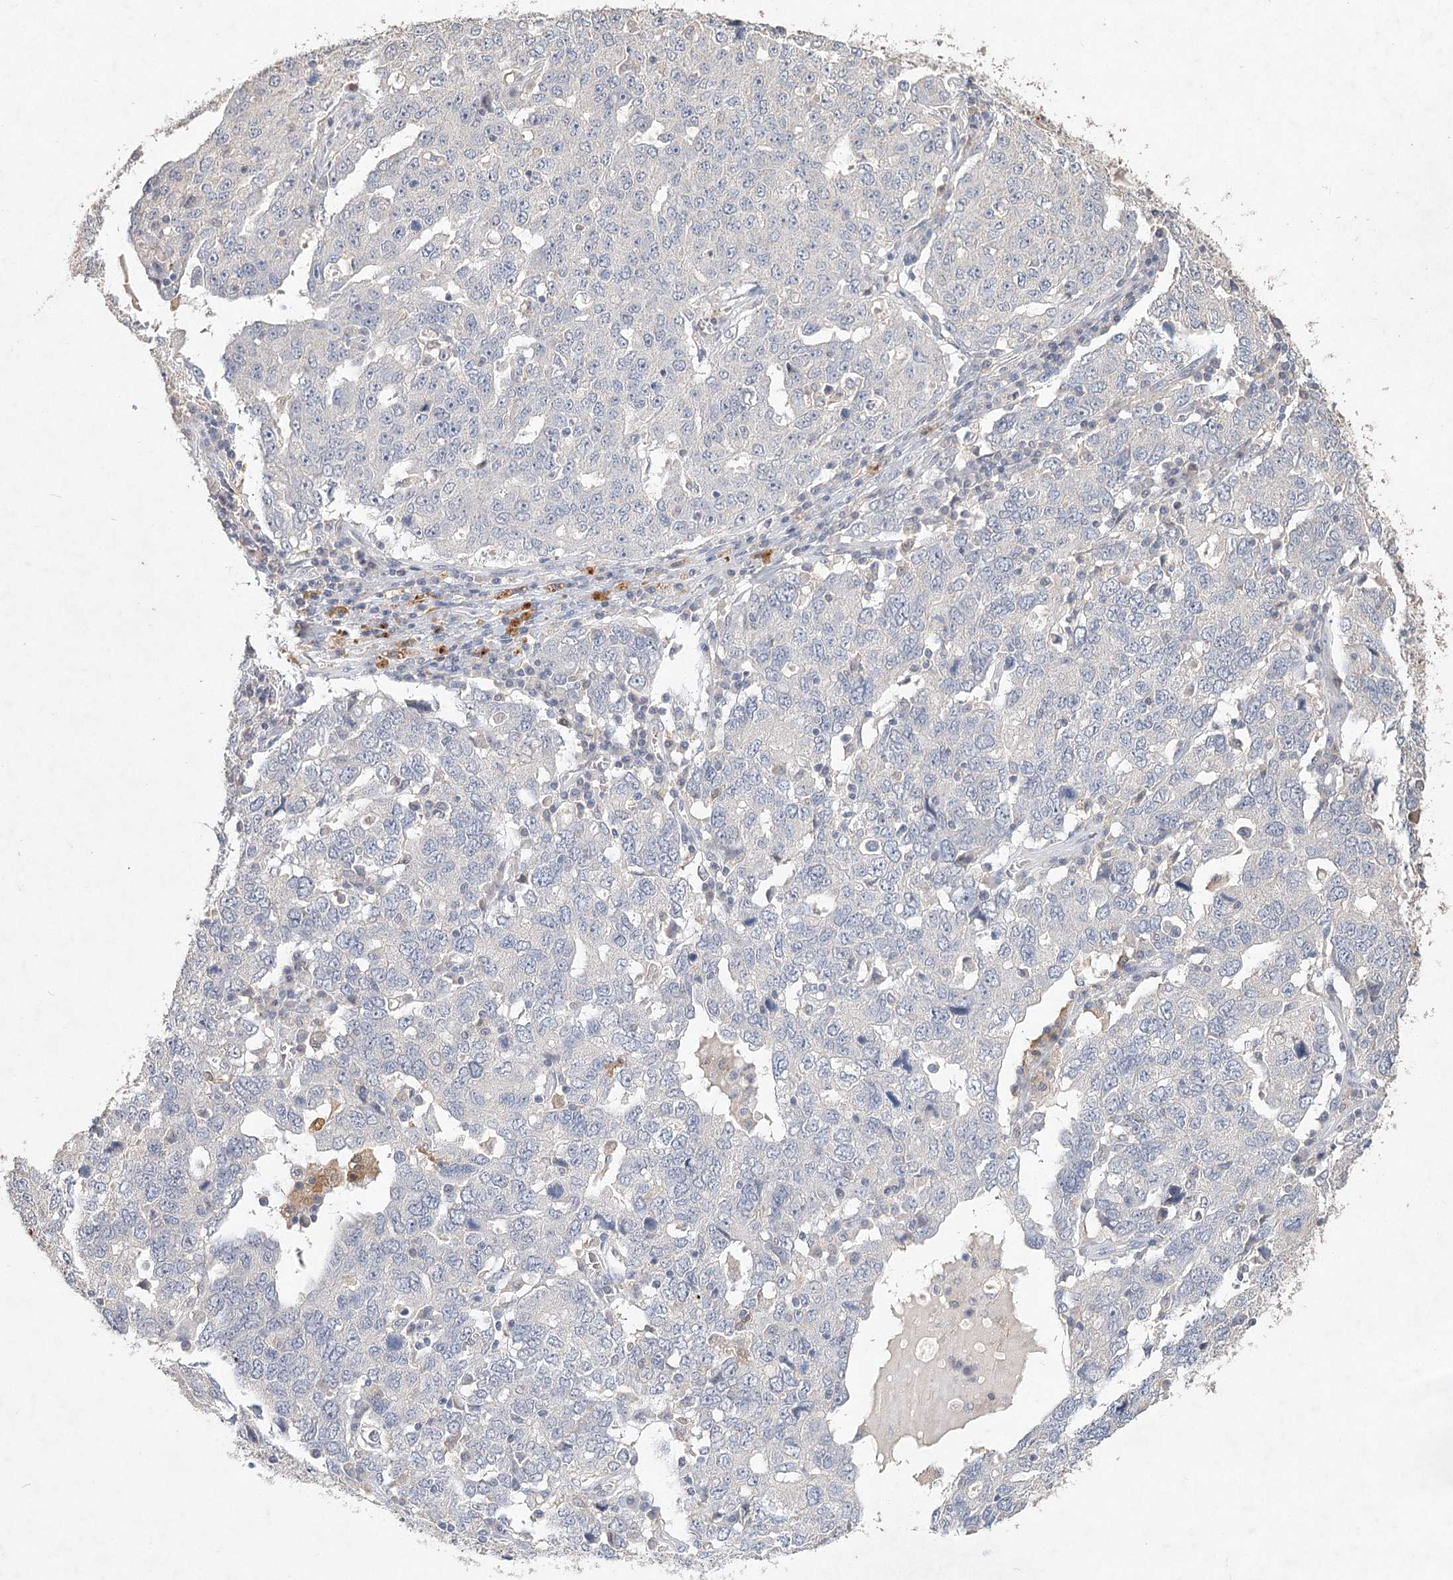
{"staining": {"intensity": "negative", "quantity": "none", "location": "none"}, "tissue": "ovarian cancer", "cell_type": "Tumor cells", "image_type": "cancer", "snomed": [{"axis": "morphology", "description": "Carcinoma, endometroid"}, {"axis": "topography", "description": "Ovary"}], "caption": "This is an immunohistochemistry histopathology image of ovarian cancer. There is no positivity in tumor cells.", "gene": "ARSI", "patient": {"sex": "female", "age": 62}}